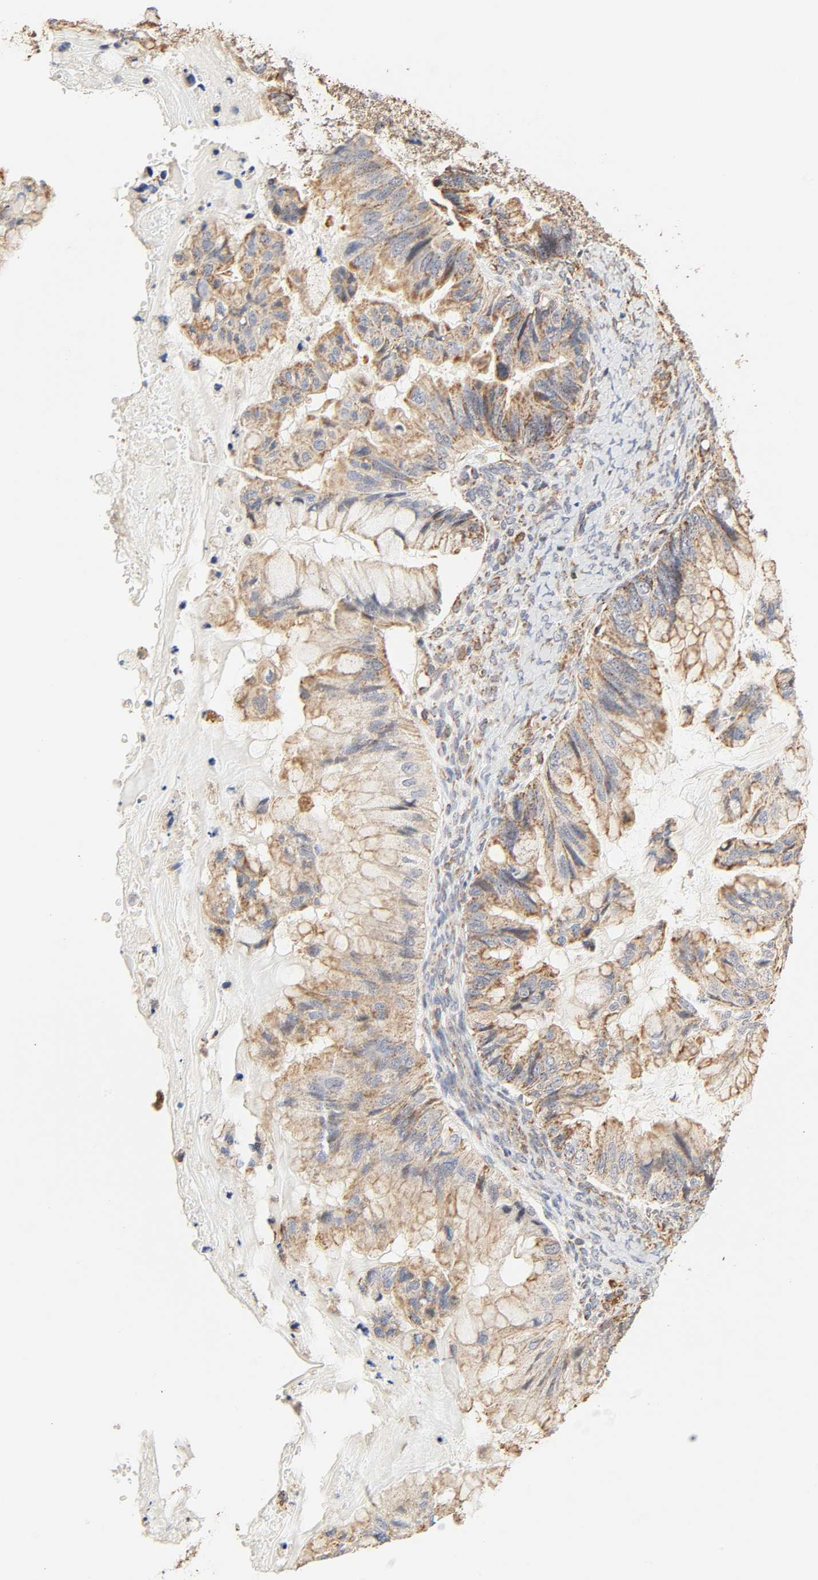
{"staining": {"intensity": "moderate", "quantity": ">75%", "location": "cytoplasmic/membranous"}, "tissue": "ovarian cancer", "cell_type": "Tumor cells", "image_type": "cancer", "snomed": [{"axis": "morphology", "description": "Cystadenocarcinoma, mucinous, NOS"}, {"axis": "topography", "description": "Ovary"}], "caption": "Brown immunohistochemical staining in ovarian cancer (mucinous cystadenocarcinoma) shows moderate cytoplasmic/membranous staining in approximately >75% of tumor cells.", "gene": "ZMAT5", "patient": {"sex": "female", "age": 36}}